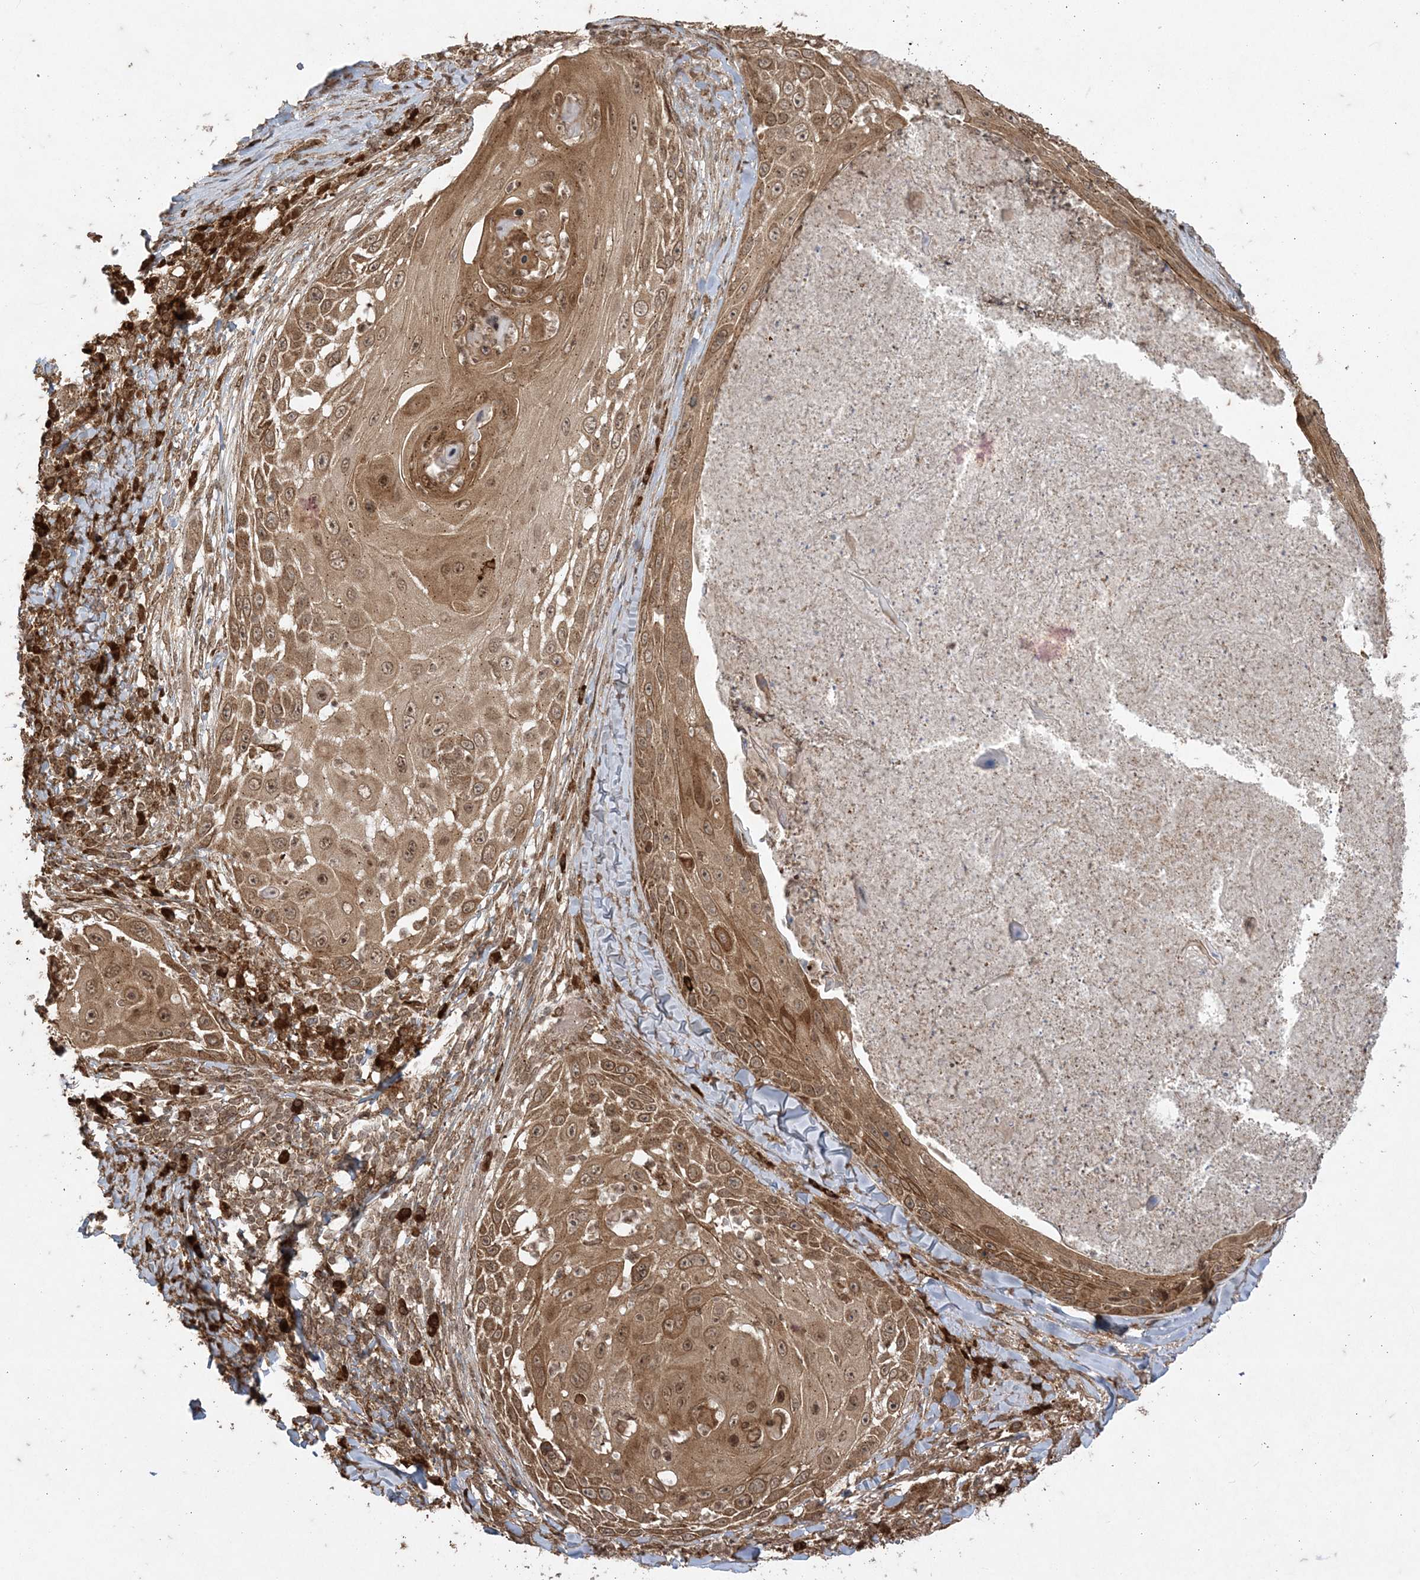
{"staining": {"intensity": "moderate", "quantity": ">75%", "location": "cytoplasmic/membranous,nuclear"}, "tissue": "skin cancer", "cell_type": "Tumor cells", "image_type": "cancer", "snomed": [{"axis": "morphology", "description": "Squamous cell carcinoma, NOS"}, {"axis": "topography", "description": "Skin"}], "caption": "Immunohistochemical staining of skin squamous cell carcinoma shows medium levels of moderate cytoplasmic/membranous and nuclear expression in about >75% of tumor cells. The staining is performed using DAB brown chromogen to label protein expression. The nuclei are counter-stained blue using hematoxylin.", "gene": "RRAS", "patient": {"sex": "female", "age": 44}}